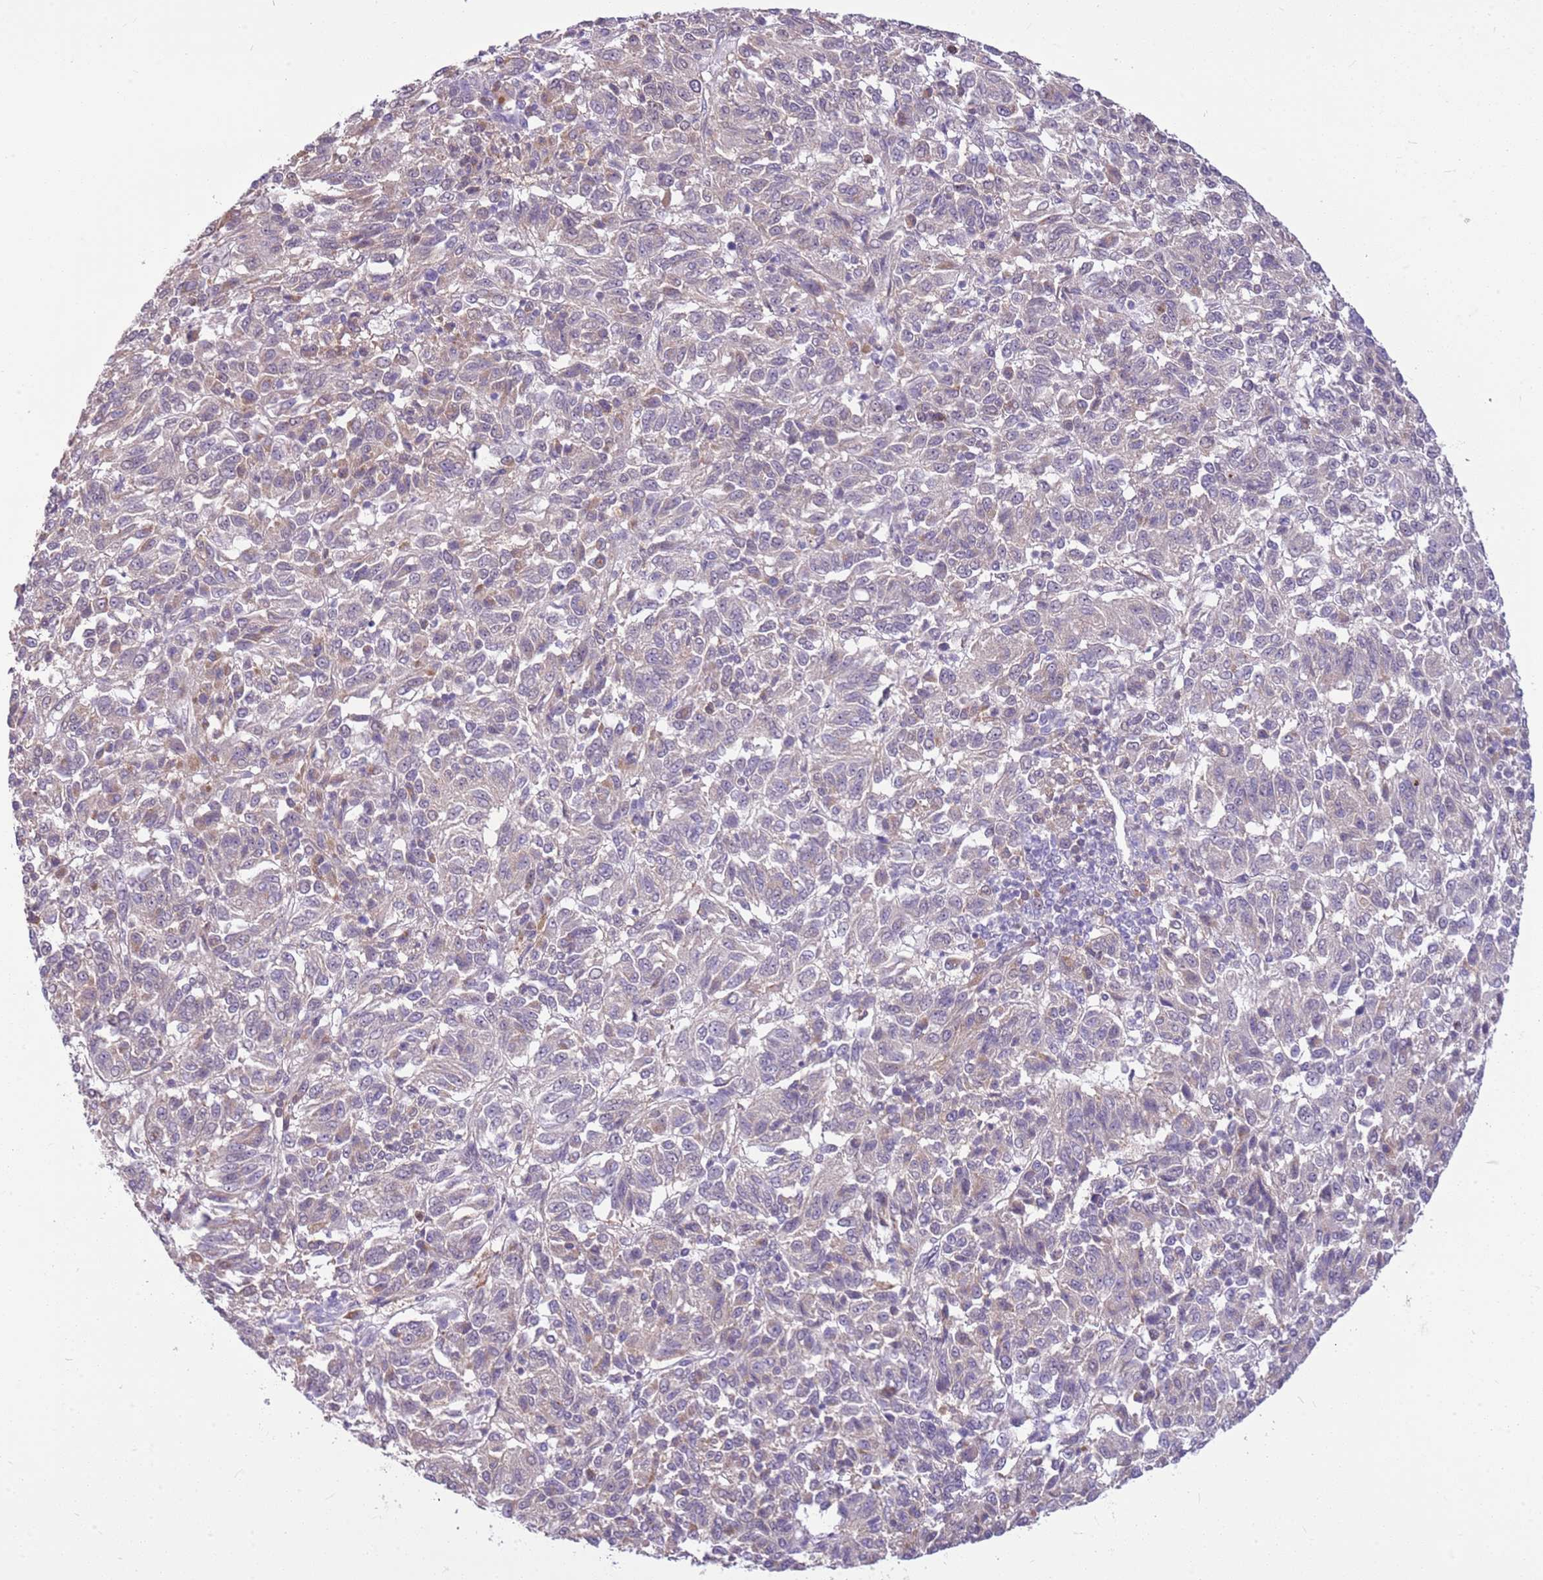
{"staining": {"intensity": "weak", "quantity": "<25%", "location": "cytoplasmic/membranous"}, "tissue": "melanoma", "cell_type": "Tumor cells", "image_type": "cancer", "snomed": [{"axis": "morphology", "description": "Malignant melanoma, Metastatic site"}, {"axis": "topography", "description": "Lung"}], "caption": "This is an immunohistochemistry image of melanoma. There is no positivity in tumor cells.", "gene": "DHX32", "patient": {"sex": "male", "age": 64}}